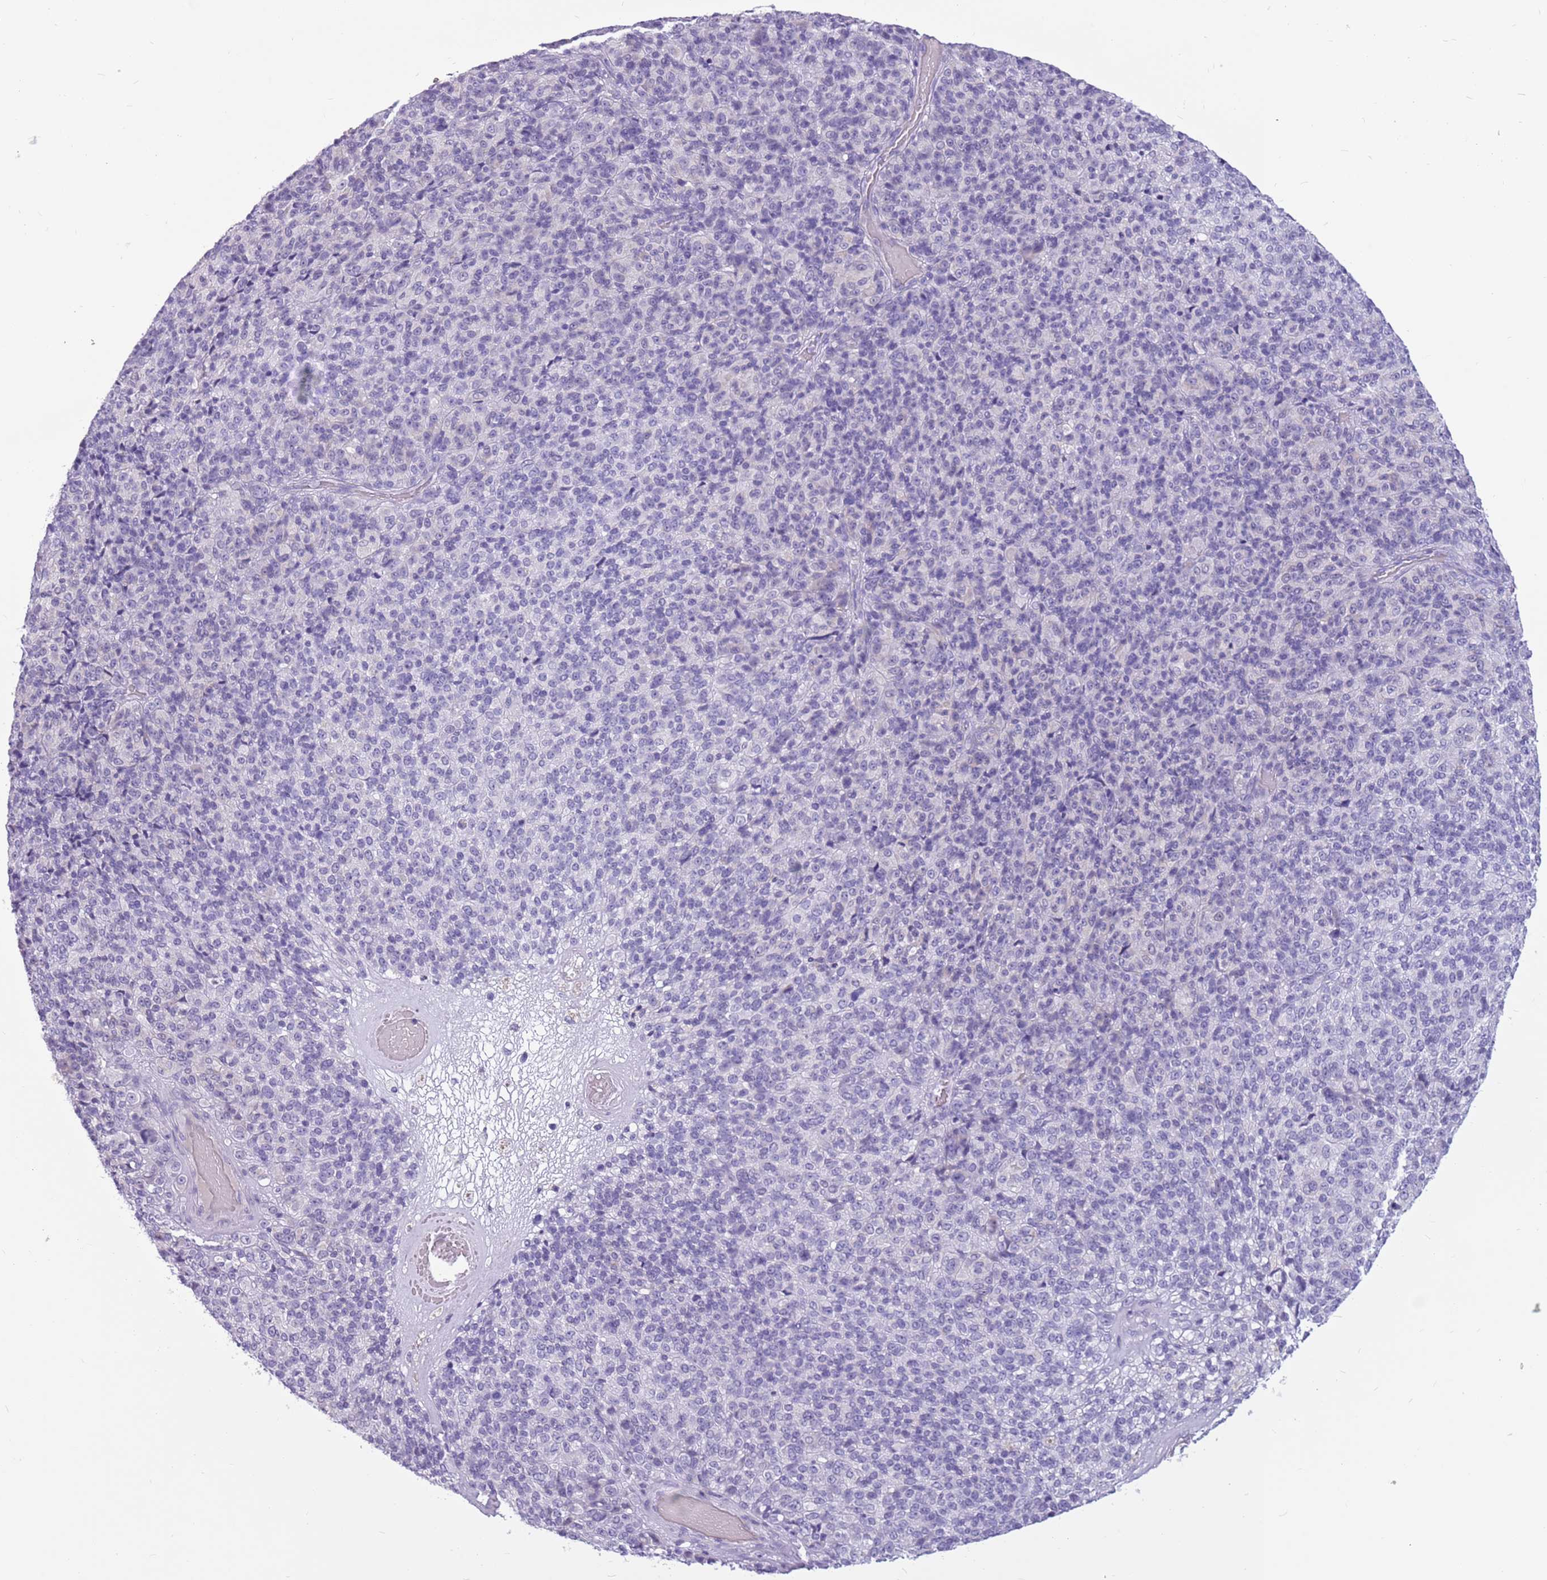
{"staining": {"intensity": "negative", "quantity": "none", "location": "none"}, "tissue": "melanoma", "cell_type": "Tumor cells", "image_type": "cancer", "snomed": [{"axis": "morphology", "description": "Malignant melanoma, Metastatic site"}, {"axis": "topography", "description": "Brain"}], "caption": "Immunohistochemical staining of melanoma reveals no significant staining in tumor cells.", "gene": "ZNF425", "patient": {"sex": "female", "age": 56}}